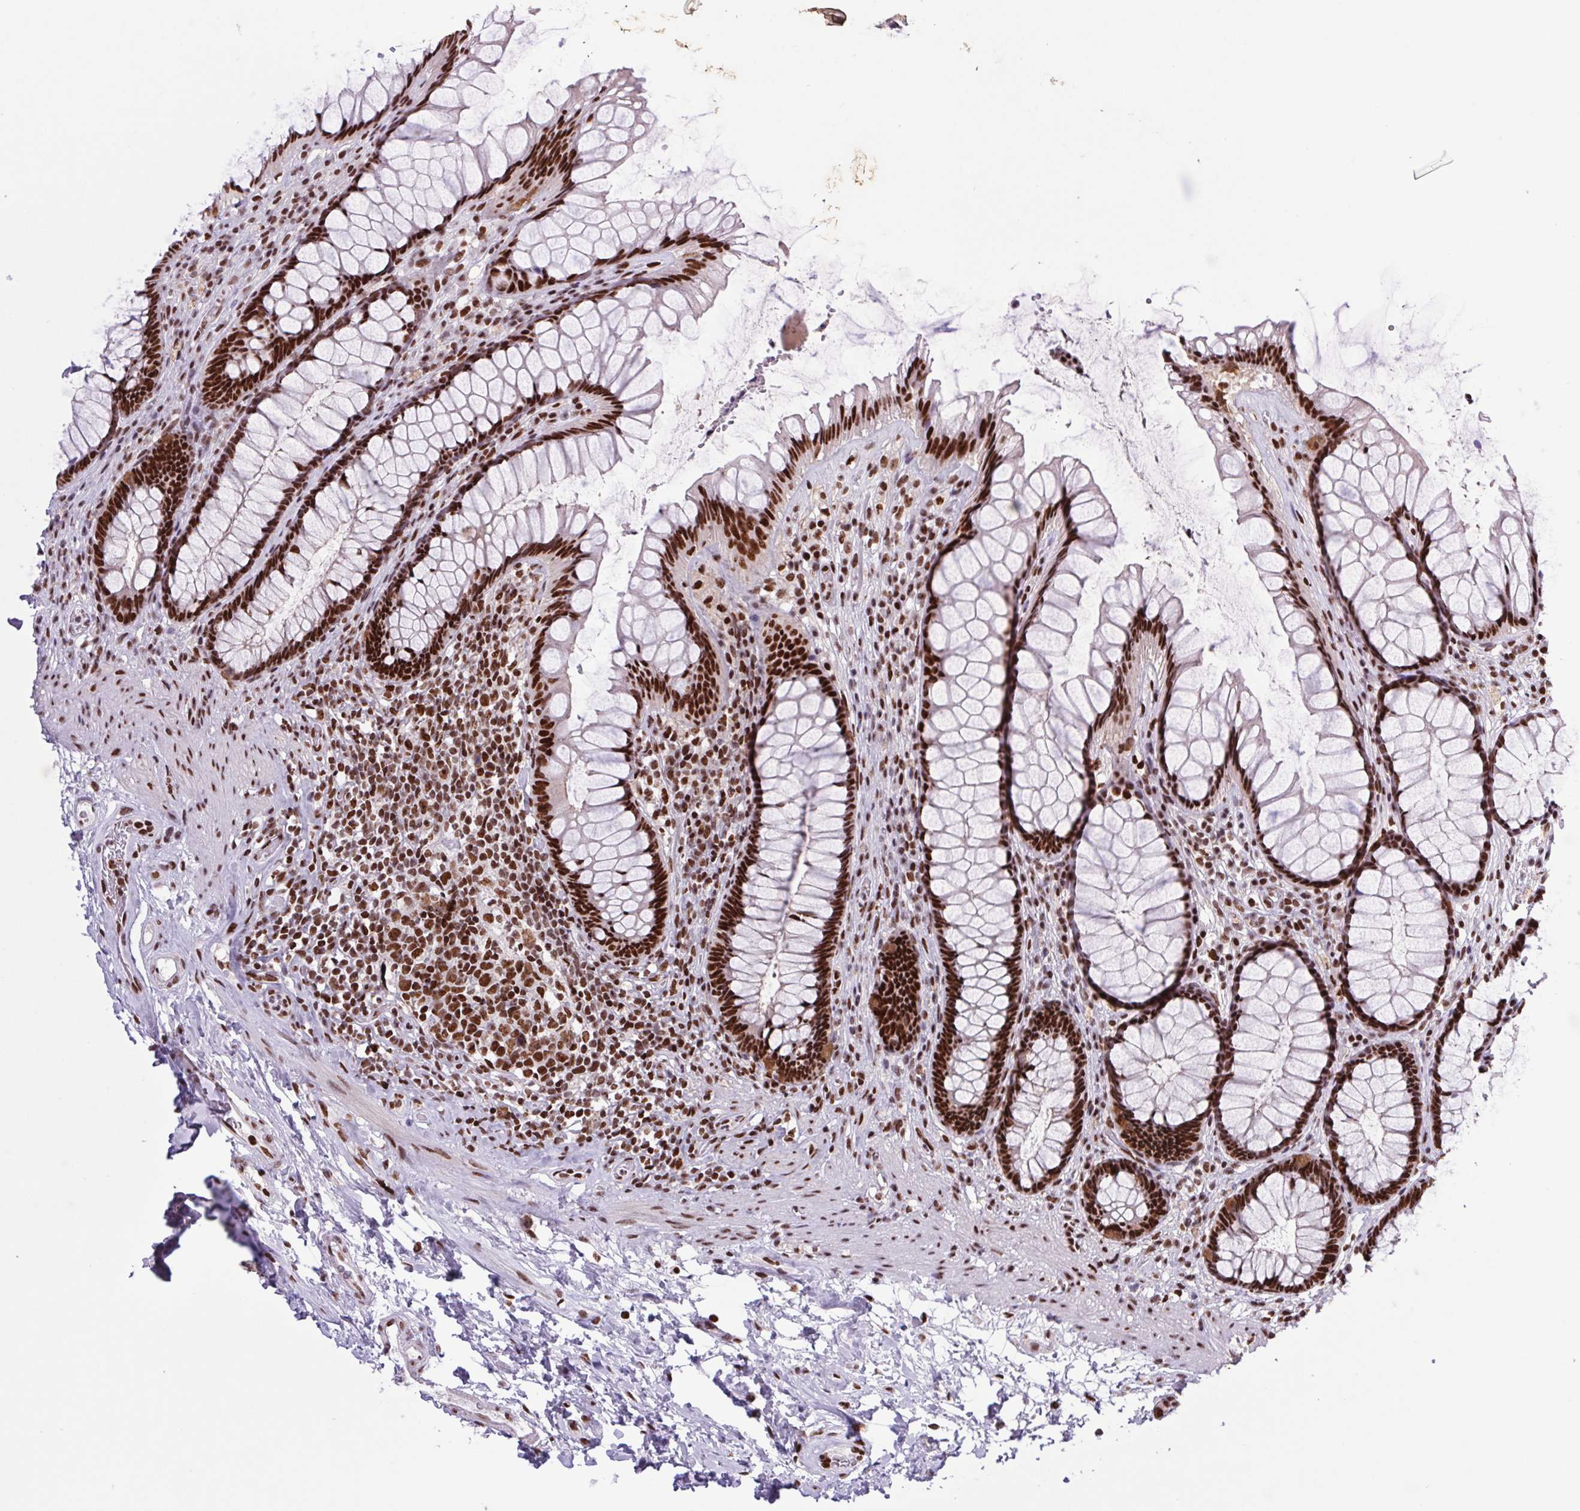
{"staining": {"intensity": "strong", "quantity": ">75%", "location": "nuclear"}, "tissue": "rectum", "cell_type": "Glandular cells", "image_type": "normal", "snomed": [{"axis": "morphology", "description": "Normal tissue, NOS"}, {"axis": "topography", "description": "Rectum"}], "caption": "This is a micrograph of immunohistochemistry staining of benign rectum, which shows strong positivity in the nuclear of glandular cells.", "gene": "LDLRAD4", "patient": {"sex": "male", "age": 72}}